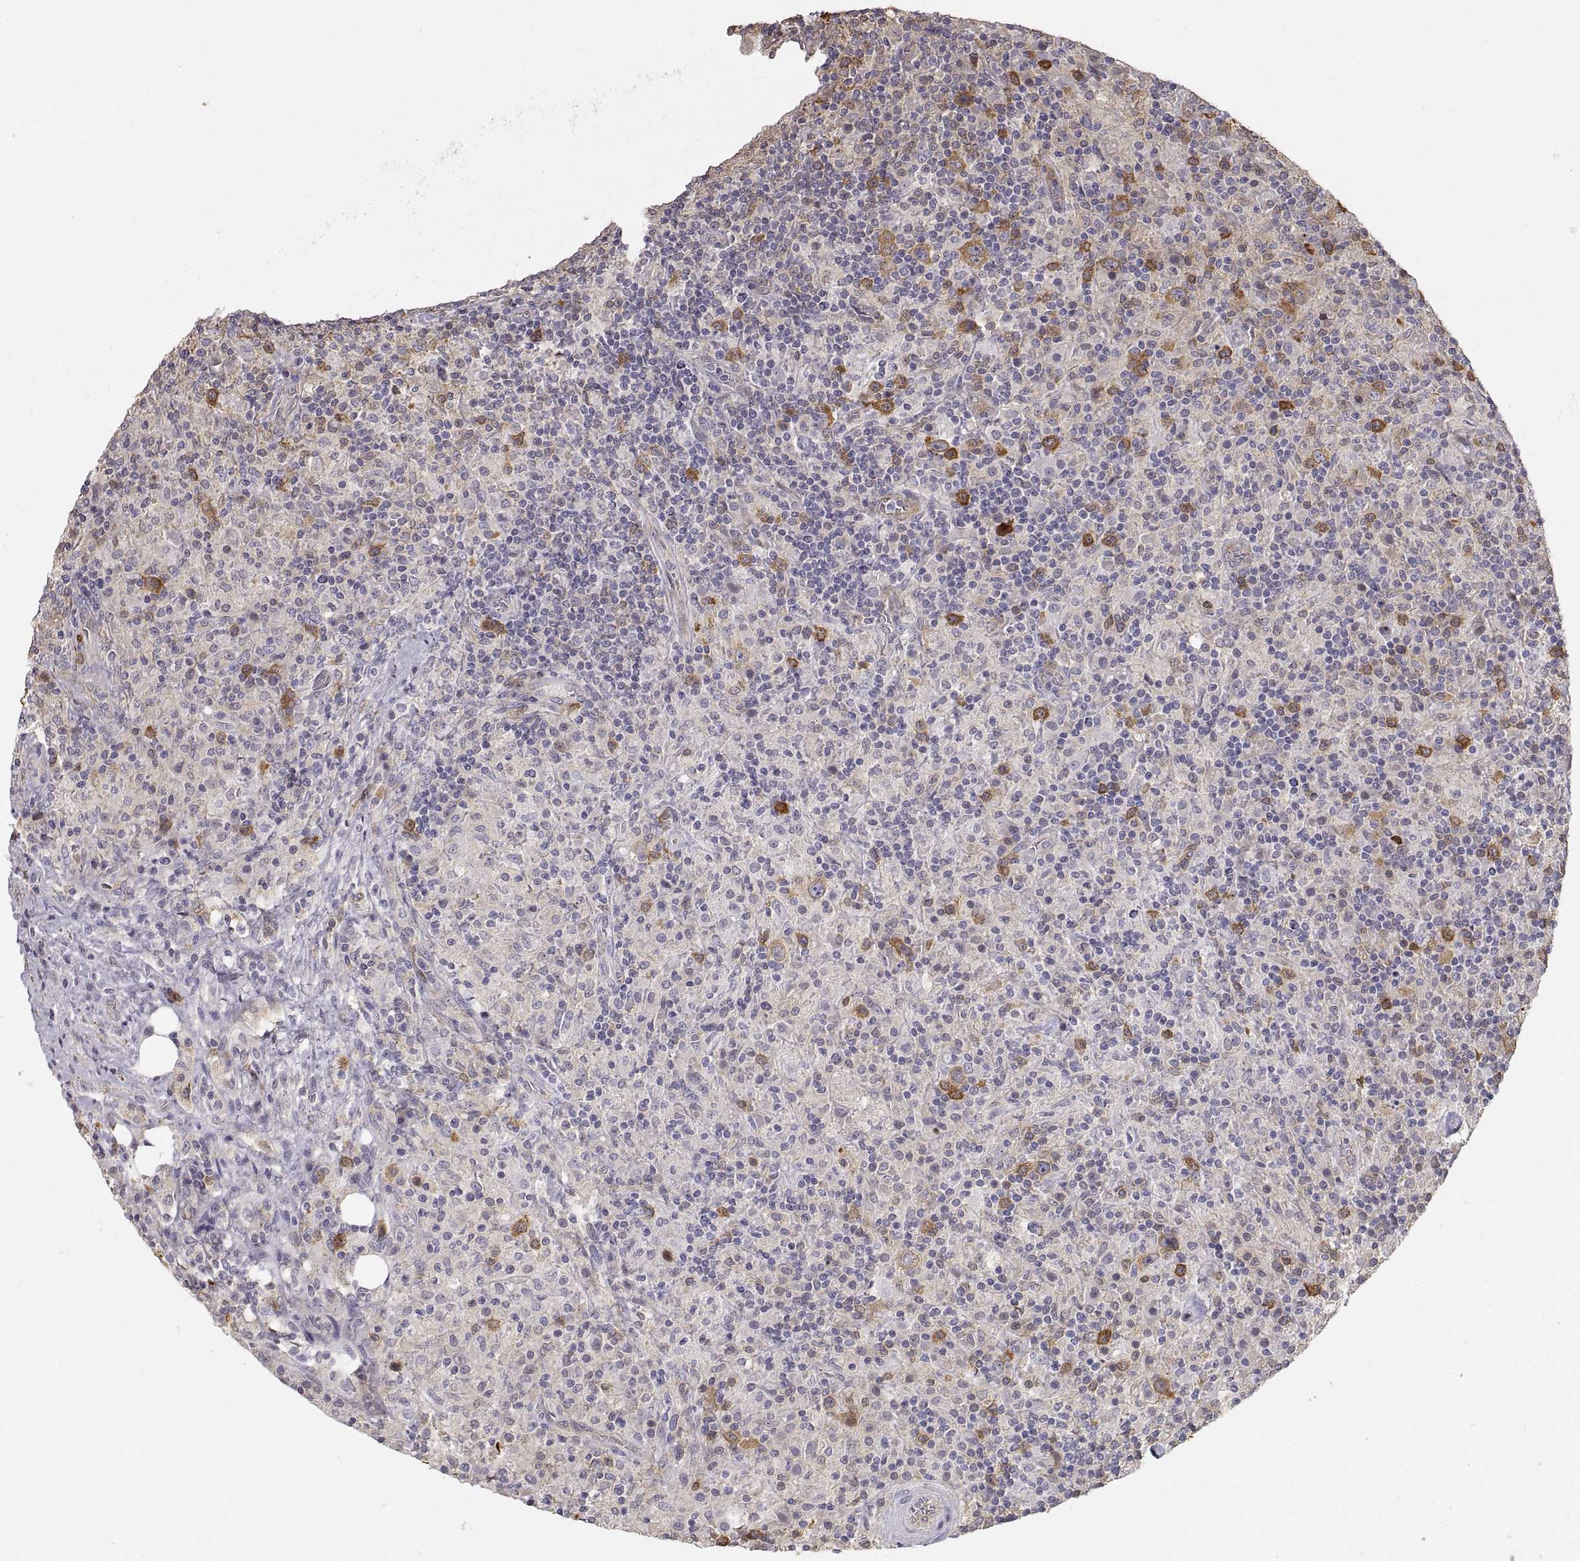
{"staining": {"intensity": "strong", "quantity": ">75%", "location": "cytoplasmic/membranous"}, "tissue": "lymphoma", "cell_type": "Tumor cells", "image_type": "cancer", "snomed": [{"axis": "morphology", "description": "Hodgkin's disease, NOS"}, {"axis": "topography", "description": "Lymph node"}], "caption": "Immunohistochemistry (IHC) micrograph of neoplastic tissue: human Hodgkin's disease stained using immunohistochemistry demonstrates high levels of strong protein expression localized specifically in the cytoplasmic/membranous of tumor cells, appearing as a cytoplasmic/membranous brown color.", "gene": "HSP90AB1", "patient": {"sex": "male", "age": 70}}